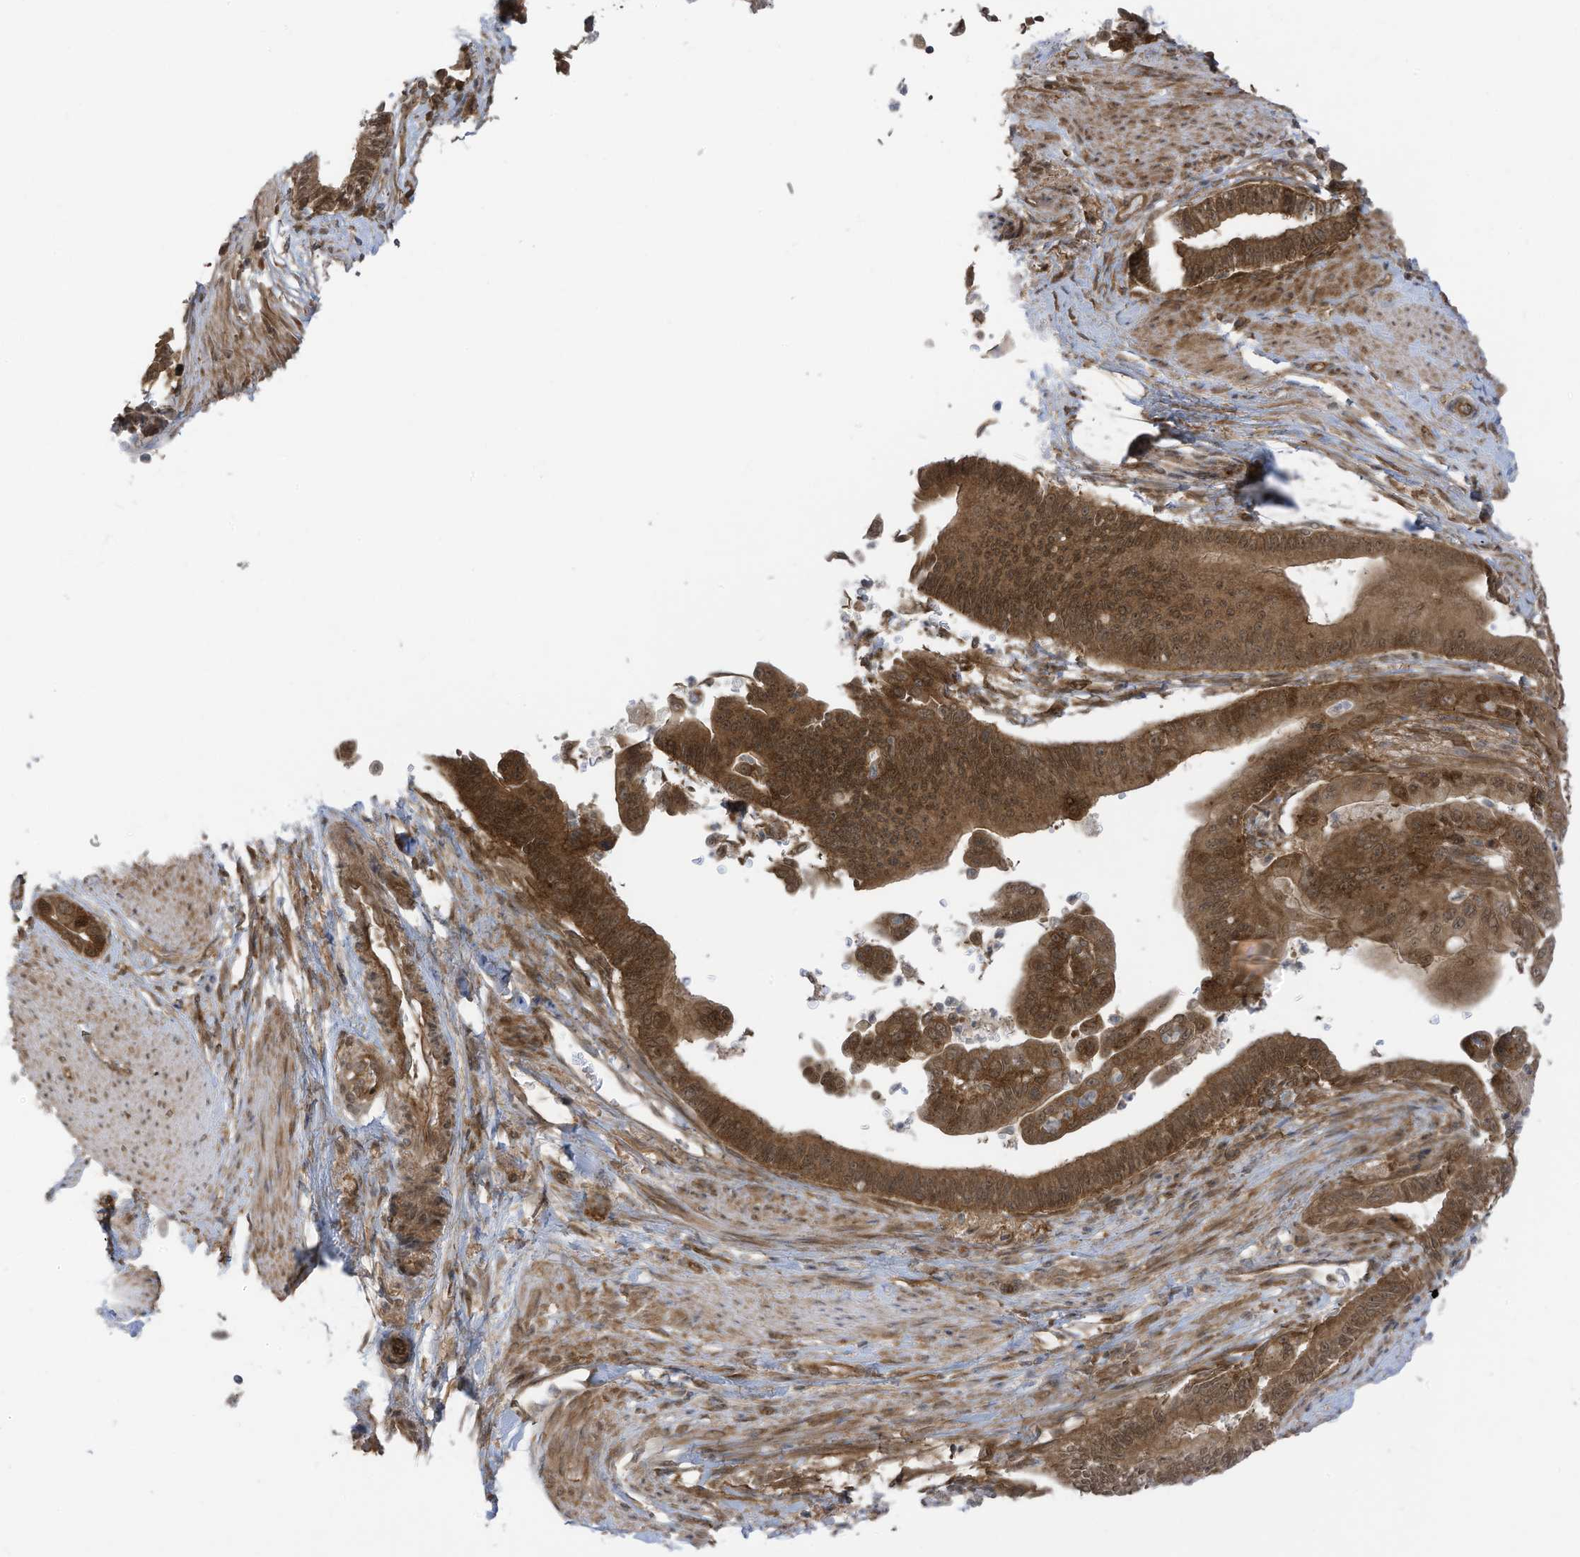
{"staining": {"intensity": "strong", "quantity": ">75%", "location": "cytoplasmic/membranous,nuclear"}, "tissue": "pancreatic cancer", "cell_type": "Tumor cells", "image_type": "cancer", "snomed": [{"axis": "morphology", "description": "Adenocarcinoma, NOS"}, {"axis": "topography", "description": "Pancreas"}], "caption": "There is high levels of strong cytoplasmic/membranous and nuclear positivity in tumor cells of pancreatic adenocarcinoma, as demonstrated by immunohistochemical staining (brown color).", "gene": "REPS1", "patient": {"sex": "male", "age": 70}}